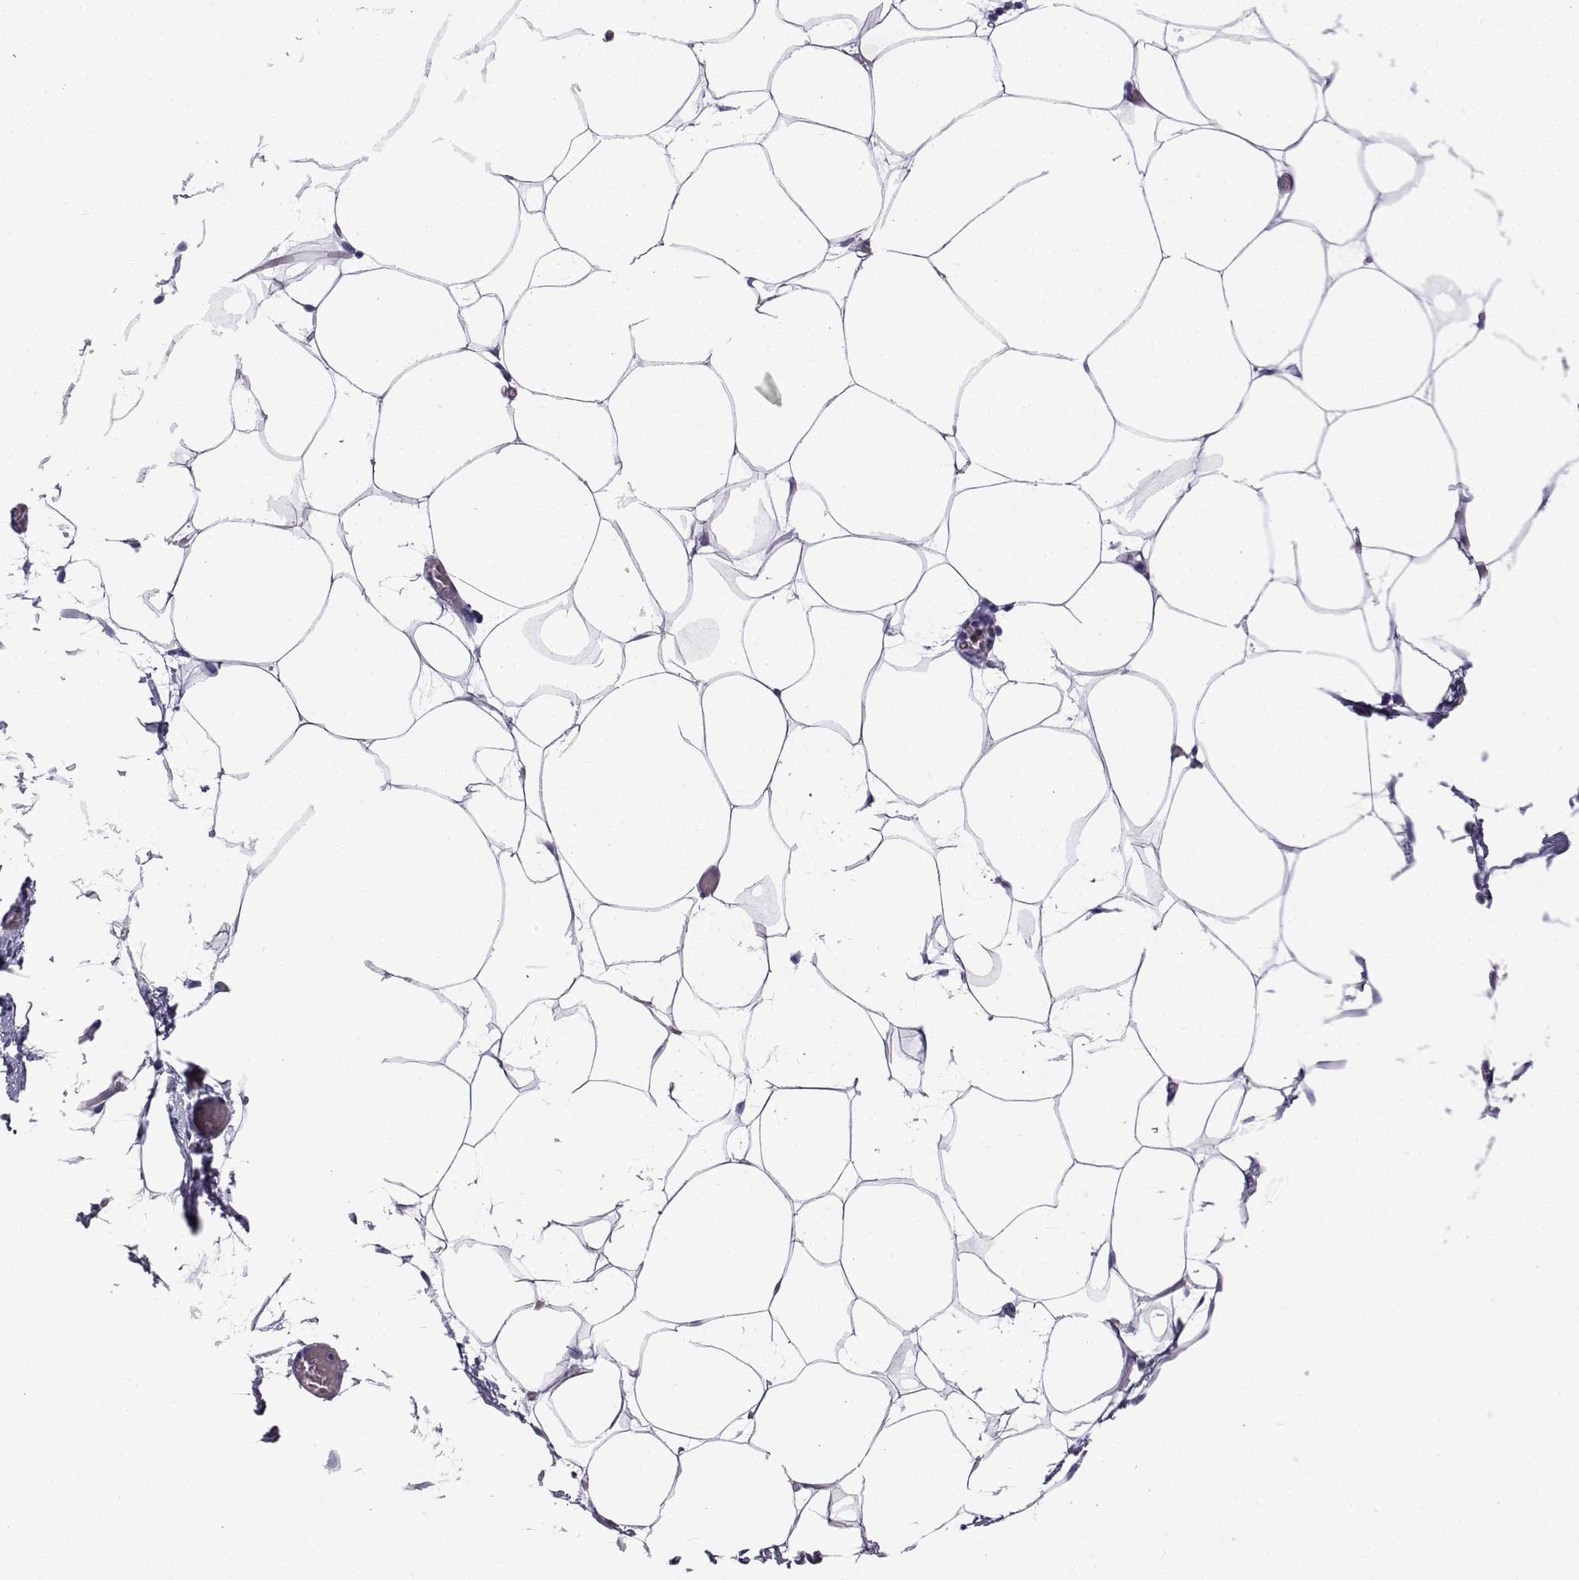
{"staining": {"intensity": "negative", "quantity": "none", "location": "none"}, "tissue": "adipose tissue", "cell_type": "Adipocytes", "image_type": "normal", "snomed": [{"axis": "morphology", "description": "Normal tissue, NOS"}, {"axis": "topography", "description": "Adipose tissue"}], "caption": "Immunohistochemical staining of benign human adipose tissue exhibits no significant expression in adipocytes. (Brightfield microscopy of DAB (3,3'-diaminobenzidine) immunohistochemistry at high magnification).", "gene": "KCNF1", "patient": {"sex": "male", "age": 57}}